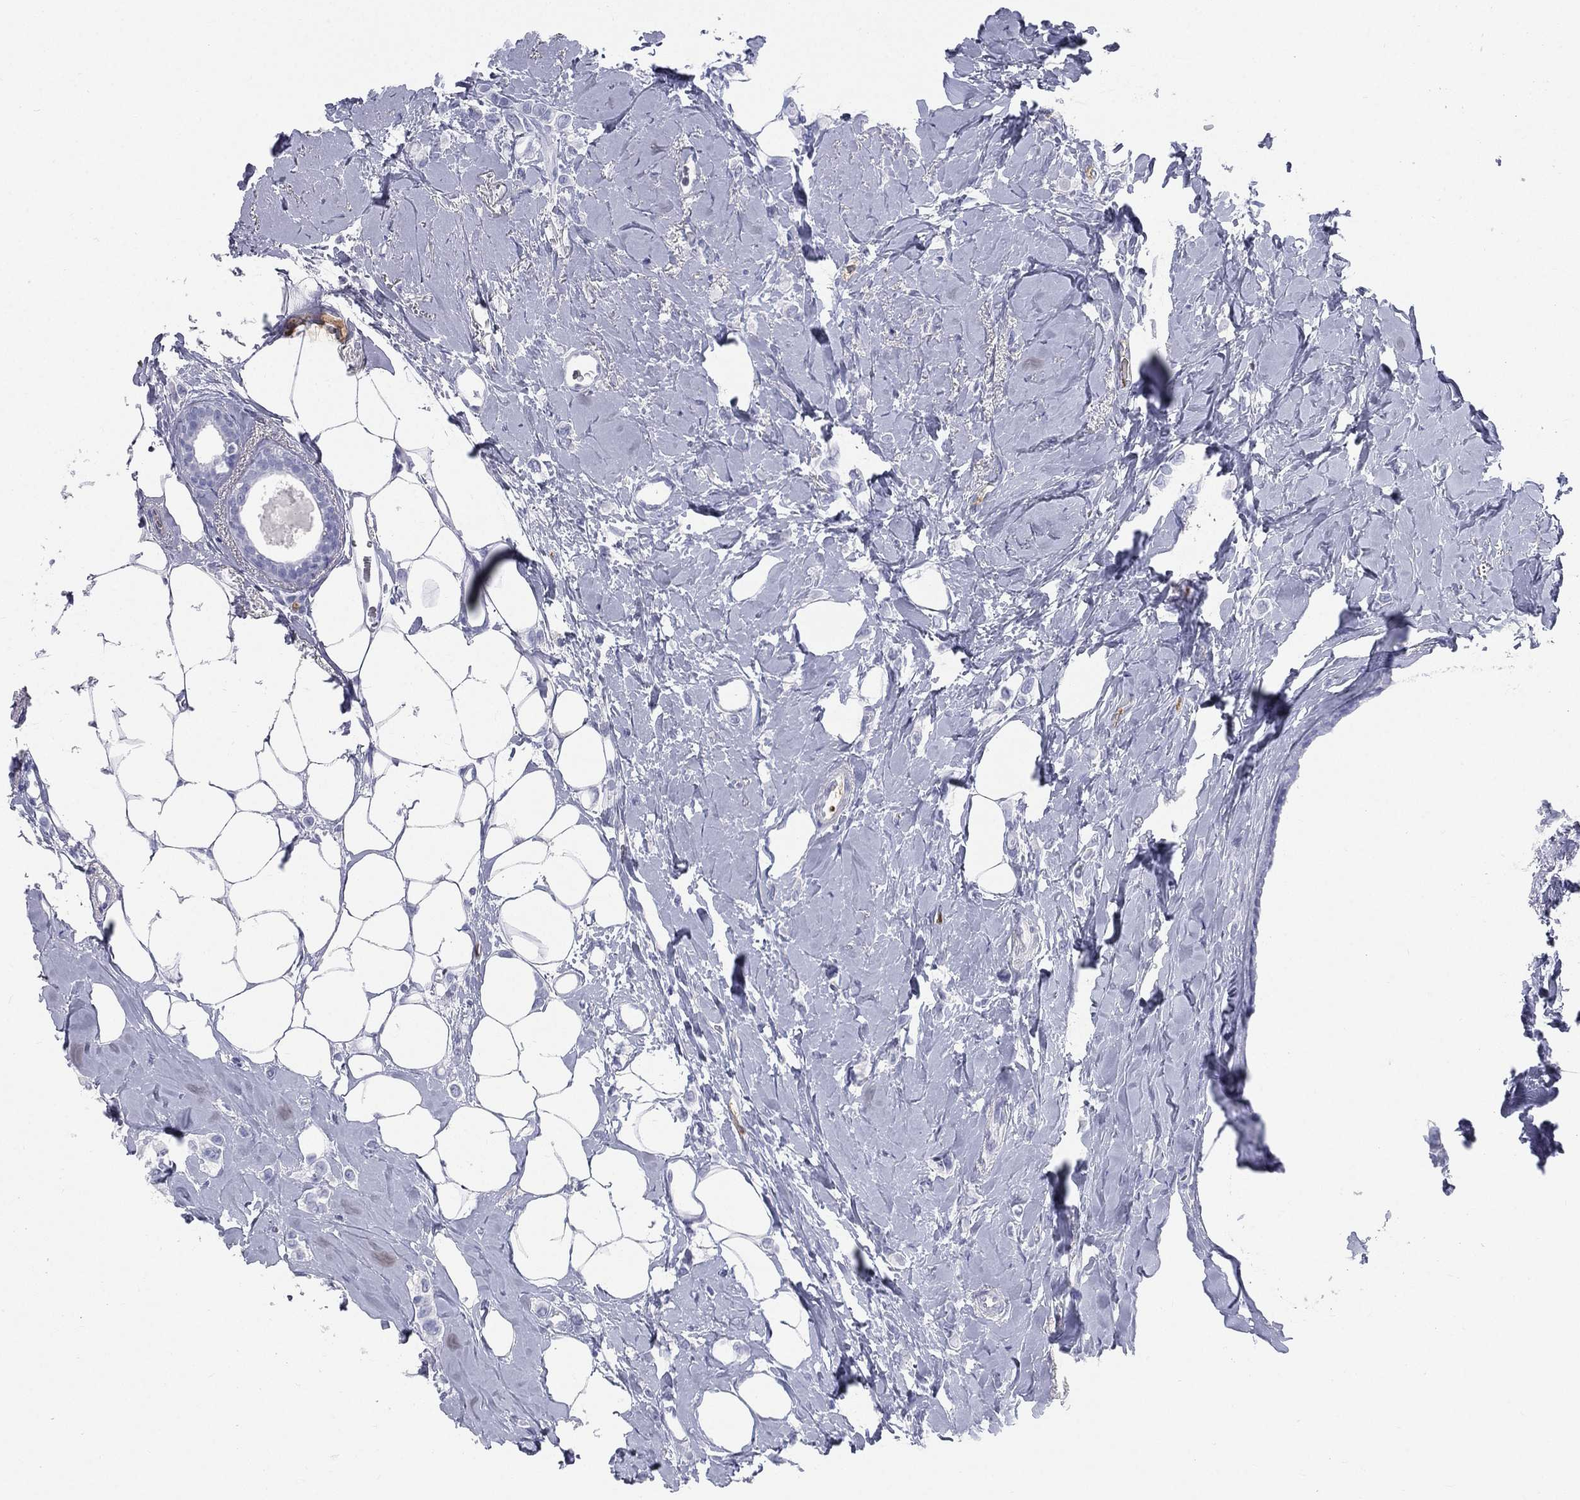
{"staining": {"intensity": "negative", "quantity": "none", "location": "none"}, "tissue": "breast cancer", "cell_type": "Tumor cells", "image_type": "cancer", "snomed": [{"axis": "morphology", "description": "Lobular carcinoma"}, {"axis": "topography", "description": "Breast"}], "caption": "Tumor cells are negative for protein expression in human breast lobular carcinoma. (DAB (3,3'-diaminobenzidine) immunohistochemistry (IHC), high magnification).", "gene": "HP", "patient": {"sex": "female", "age": 66}}